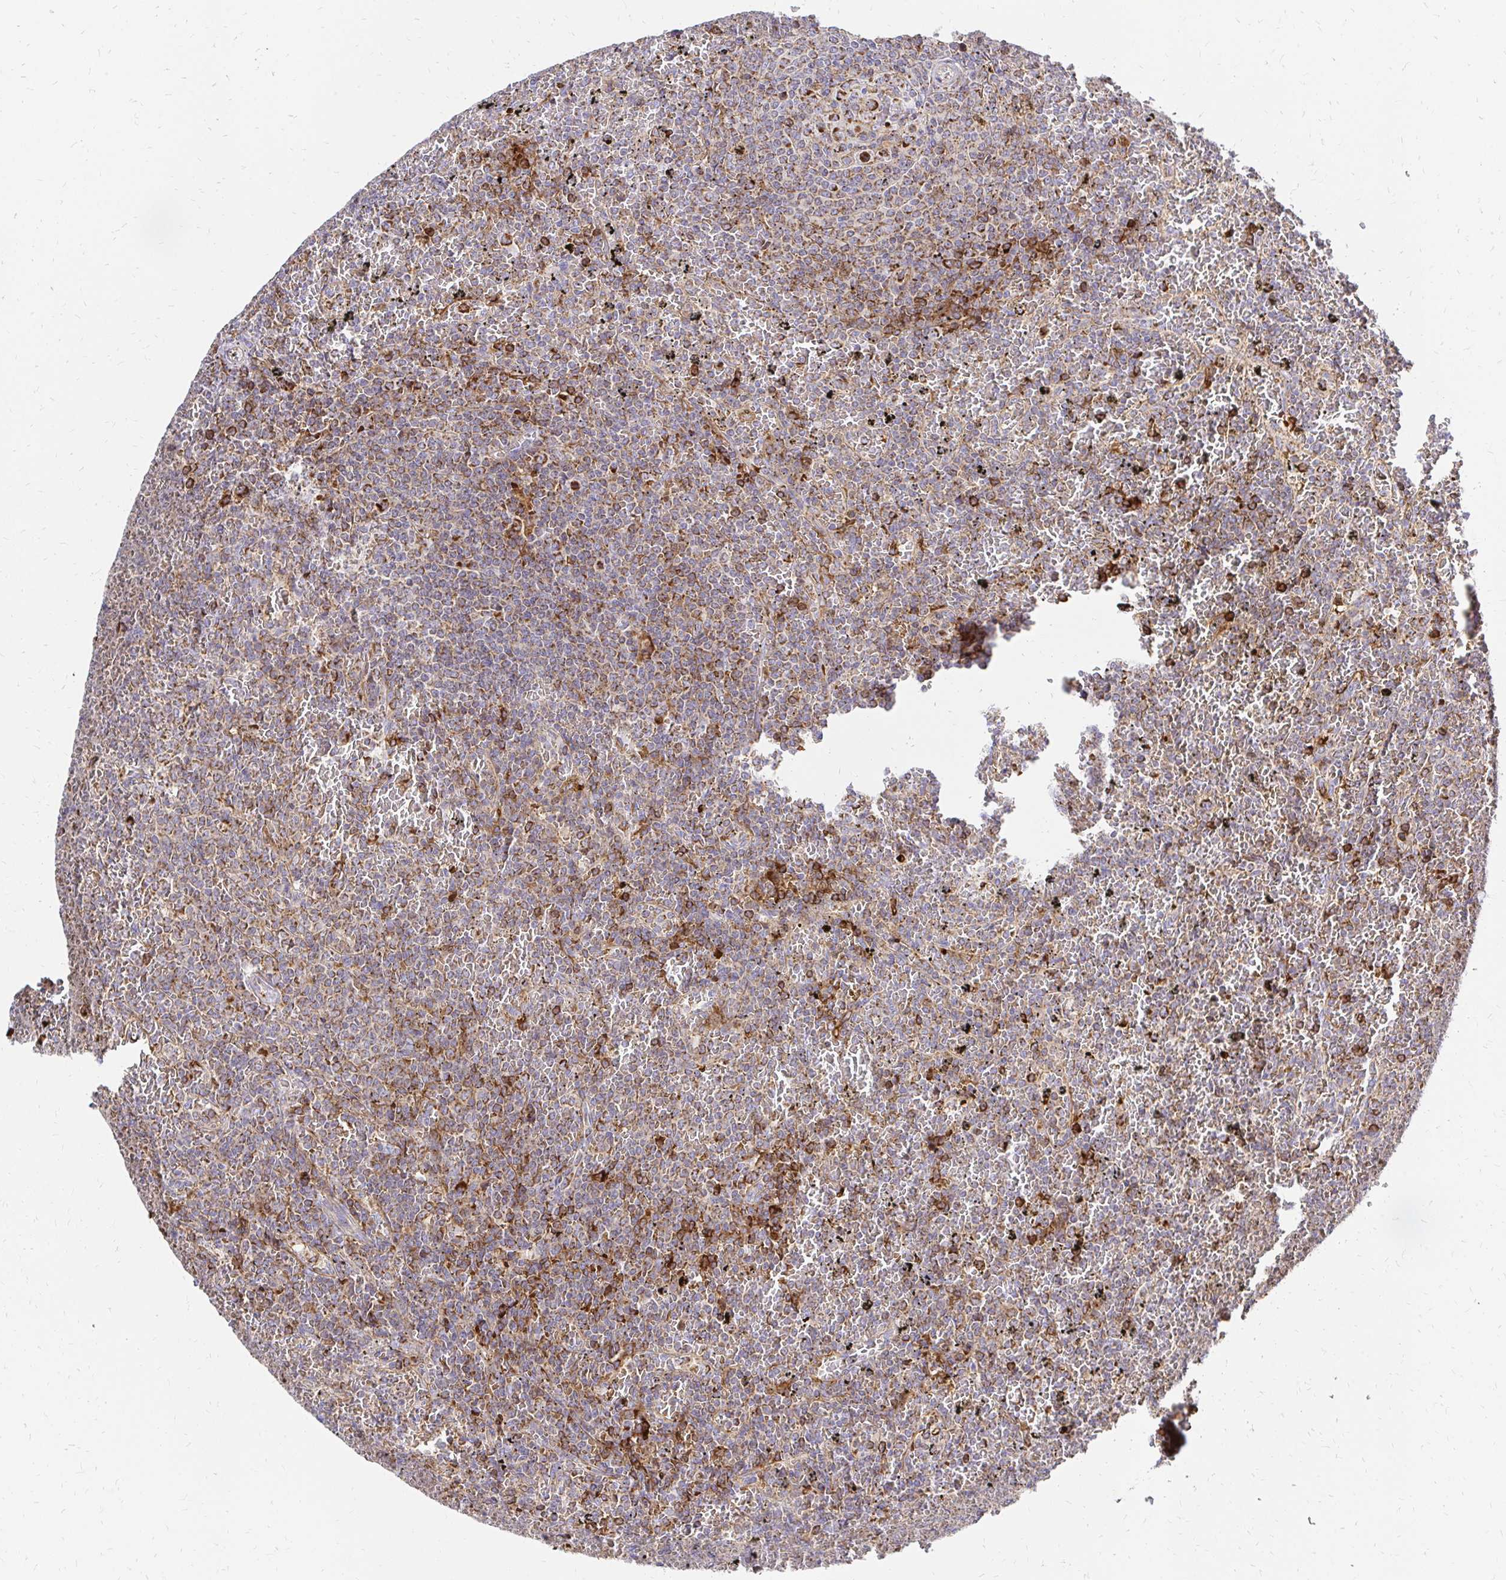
{"staining": {"intensity": "moderate", "quantity": ">75%", "location": "cytoplasmic/membranous"}, "tissue": "lymphoma", "cell_type": "Tumor cells", "image_type": "cancer", "snomed": [{"axis": "morphology", "description": "Malignant lymphoma, non-Hodgkin's type, Low grade"}, {"axis": "topography", "description": "Spleen"}], "caption": "Brown immunohistochemical staining in malignant lymphoma, non-Hodgkin's type (low-grade) reveals moderate cytoplasmic/membranous expression in approximately >75% of tumor cells.", "gene": "MRPL13", "patient": {"sex": "female", "age": 77}}